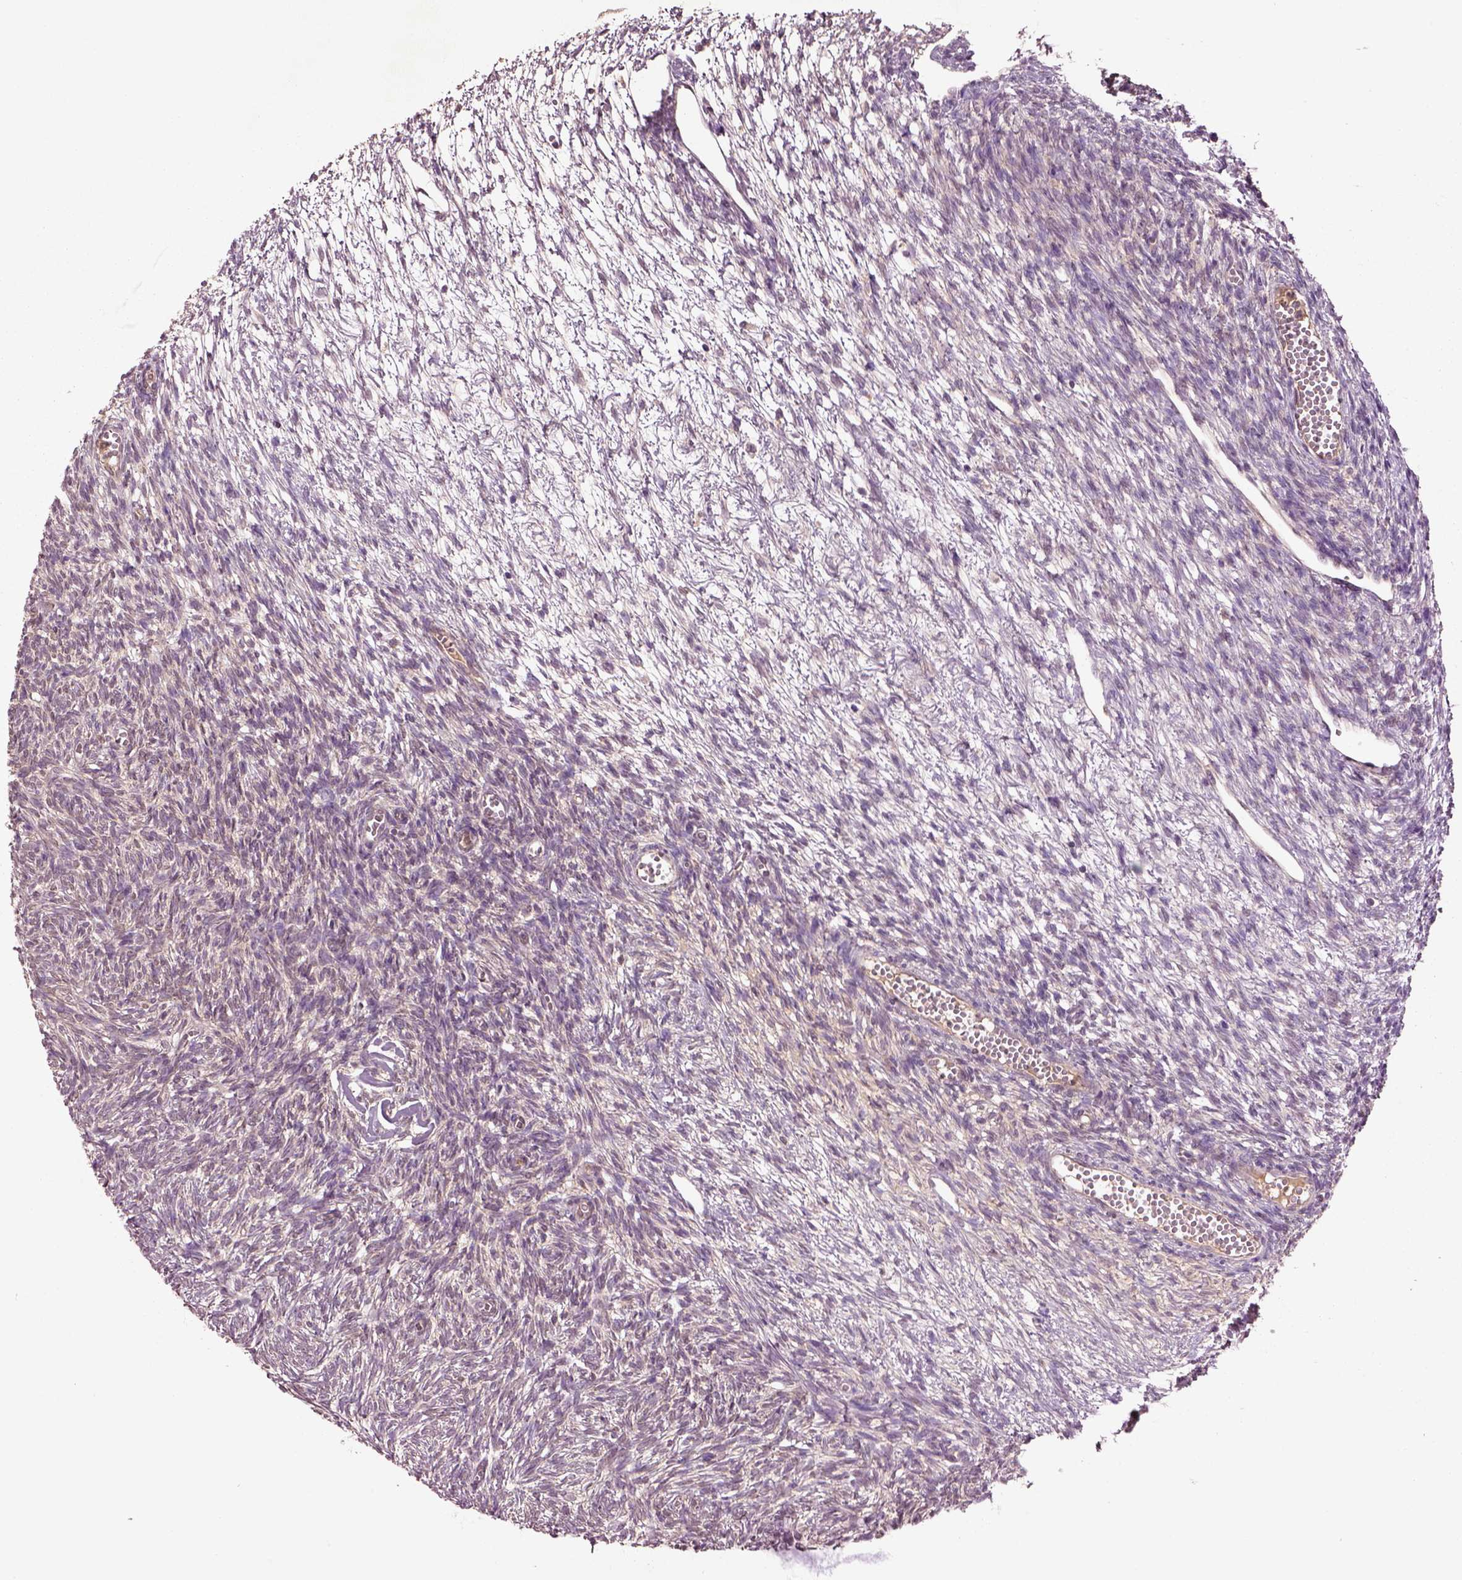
{"staining": {"intensity": "weak", "quantity": ">75%", "location": "cytoplasmic/membranous"}, "tissue": "ovary", "cell_type": "Follicle cells", "image_type": "normal", "snomed": [{"axis": "morphology", "description": "Normal tissue, NOS"}, {"axis": "topography", "description": "Ovary"}], "caption": "Immunohistochemistry image of normal ovary: ovary stained using IHC displays low levels of weak protein expression localized specifically in the cytoplasmic/membranous of follicle cells, appearing as a cytoplasmic/membranous brown color.", "gene": "MDP1", "patient": {"sex": "female", "age": 43}}